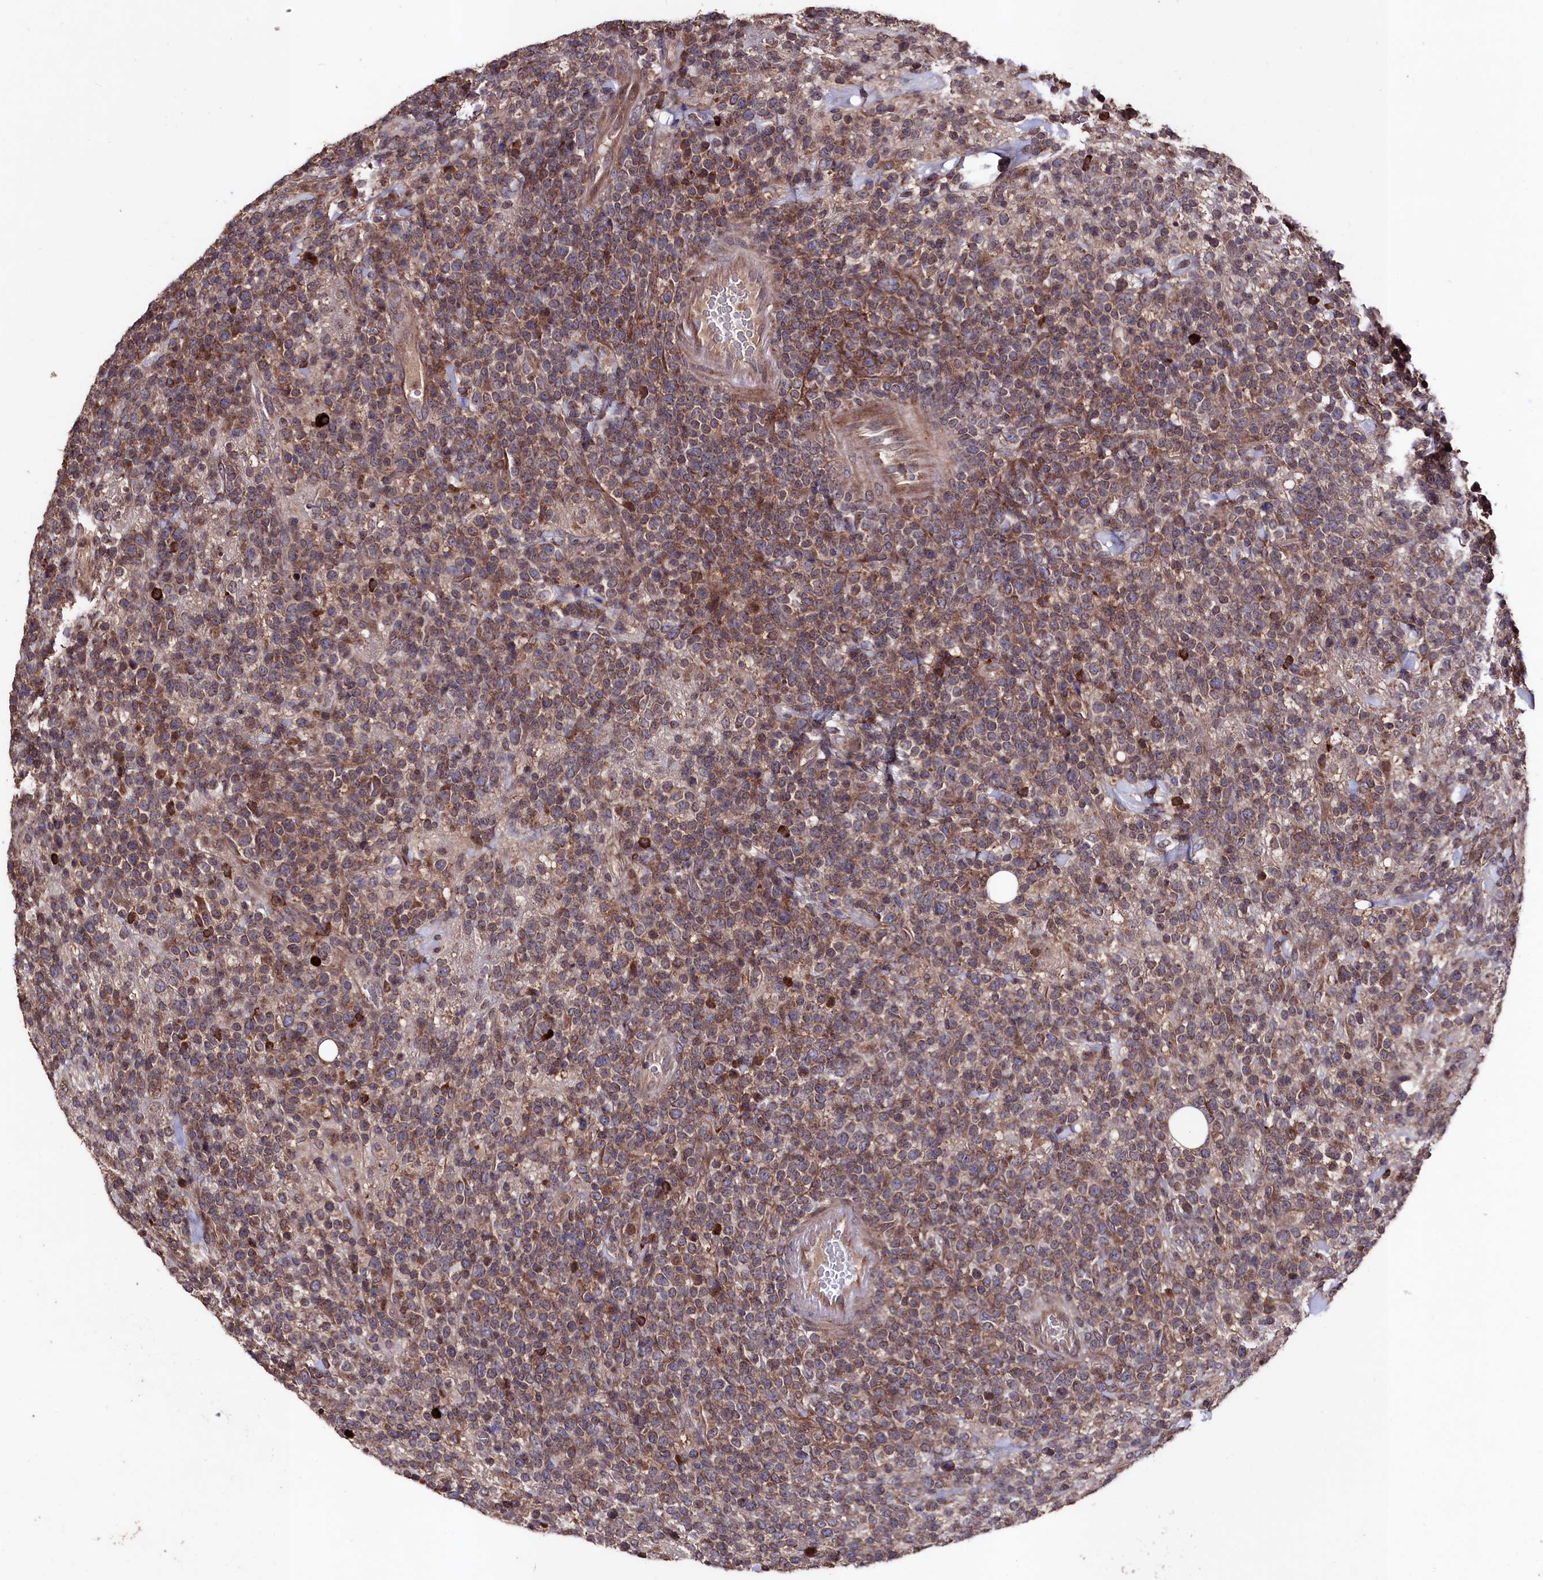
{"staining": {"intensity": "moderate", "quantity": "25%-75%", "location": "cytoplasmic/membranous"}, "tissue": "lymphoma", "cell_type": "Tumor cells", "image_type": "cancer", "snomed": [{"axis": "morphology", "description": "Malignant lymphoma, non-Hodgkin's type, High grade"}, {"axis": "topography", "description": "Colon"}], "caption": "DAB immunohistochemical staining of human lymphoma demonstrates moderate cytoplasmic/membranous protein expression in approximately 25%-75% of tumor cells.", "gene": "MYO1H", "patient": {"sex": "female", "age": 53}}